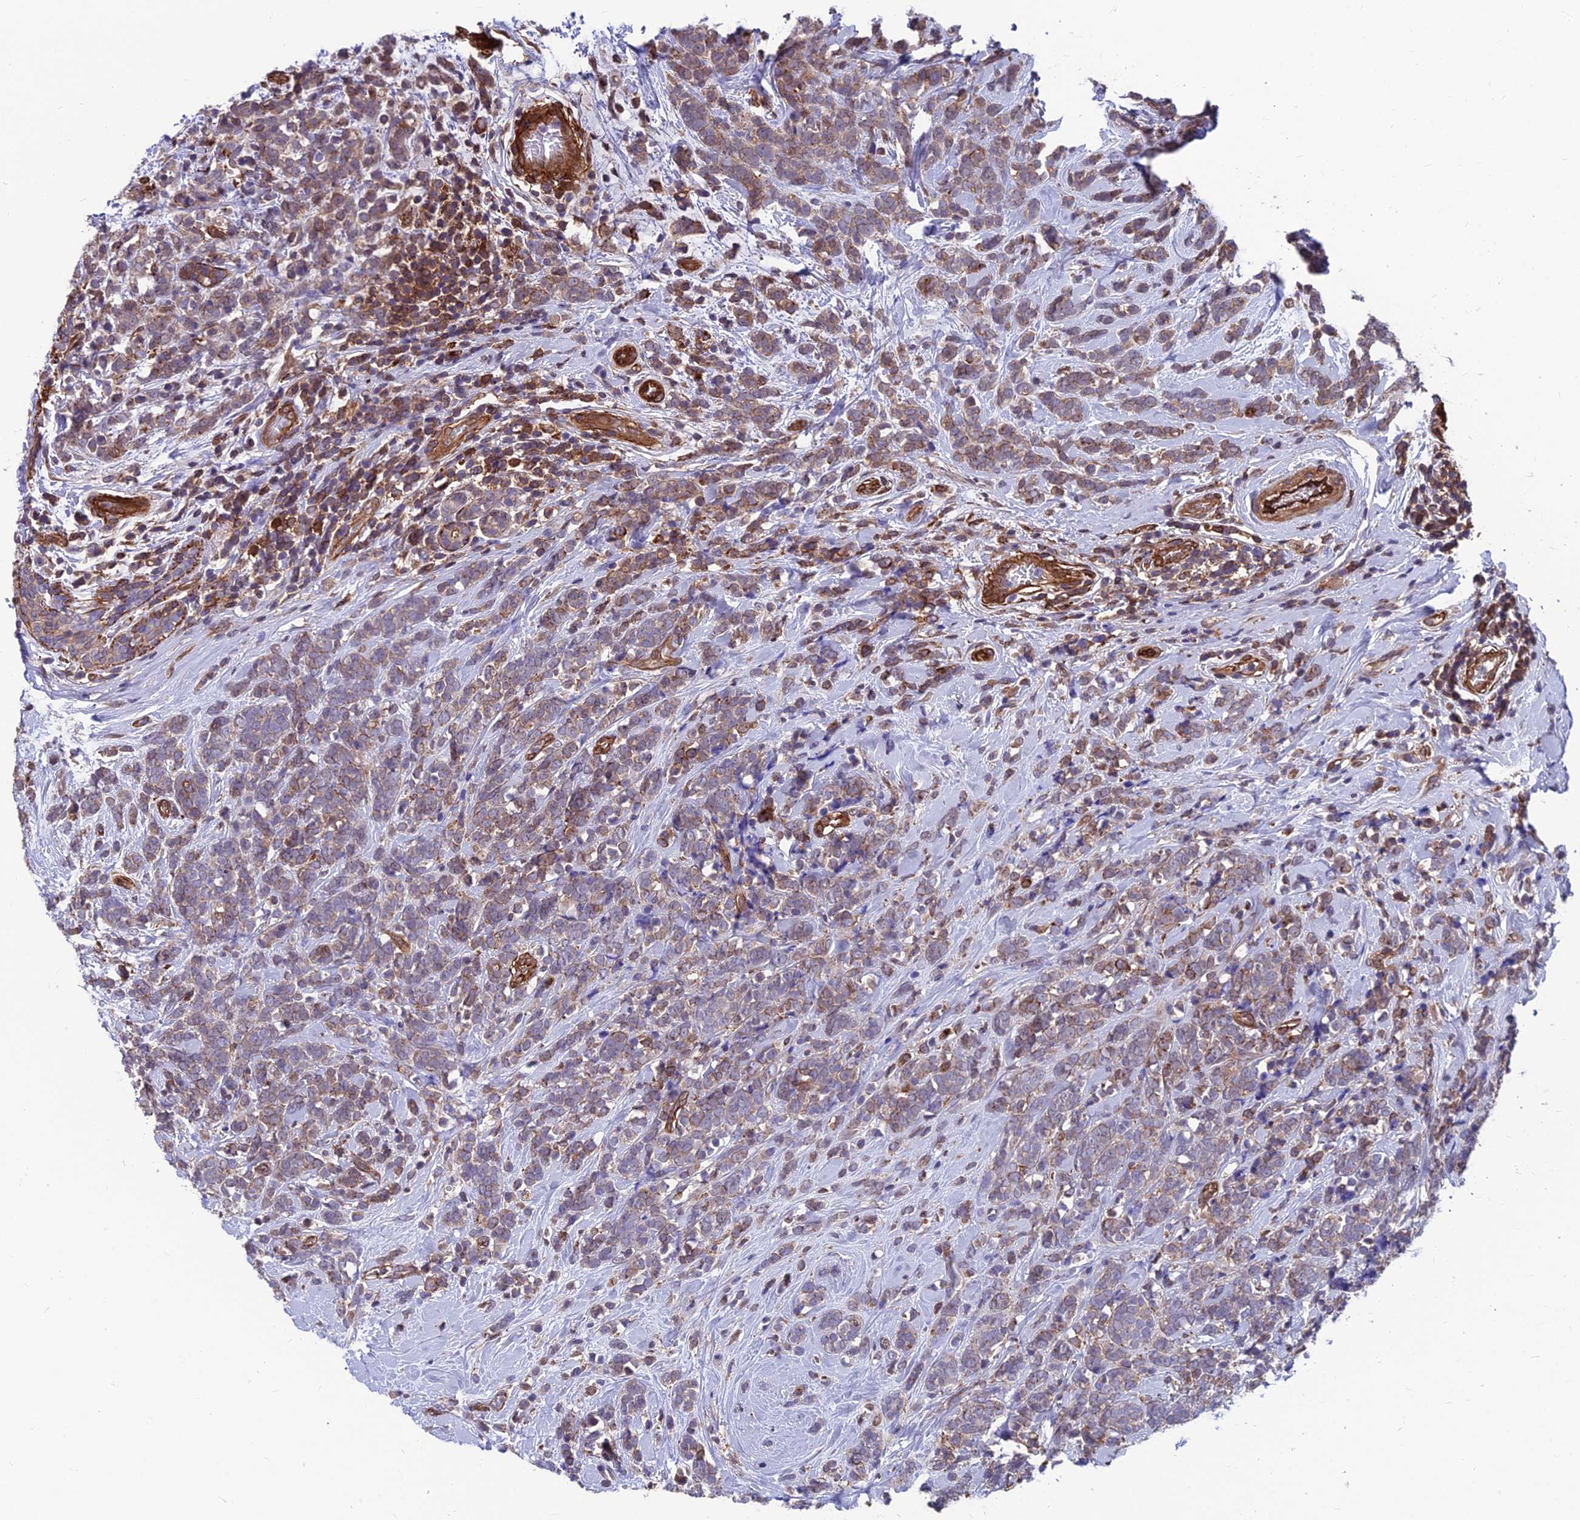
{"staining": {"intensity": "moderate", "quantity": ">75%", "location": "cytoplasmic/membranous"}, "tissue": "breast cancer", "cell_type": "Tumor cells", "image_type": "cancer", "snomed": [{"axis": "morphology", "description": "Lobular carcinoma"}, {"axis": "topography", "description": "Breast"}], "caption": "This is a photomicrograph of immunohistochemistry staining of breast cancer, which shows moderate staining in the cytoplasmic/membranous of tumor cells.", "gene": "RTN4RL1", "patient": {"sex": "female", "age": 58}}